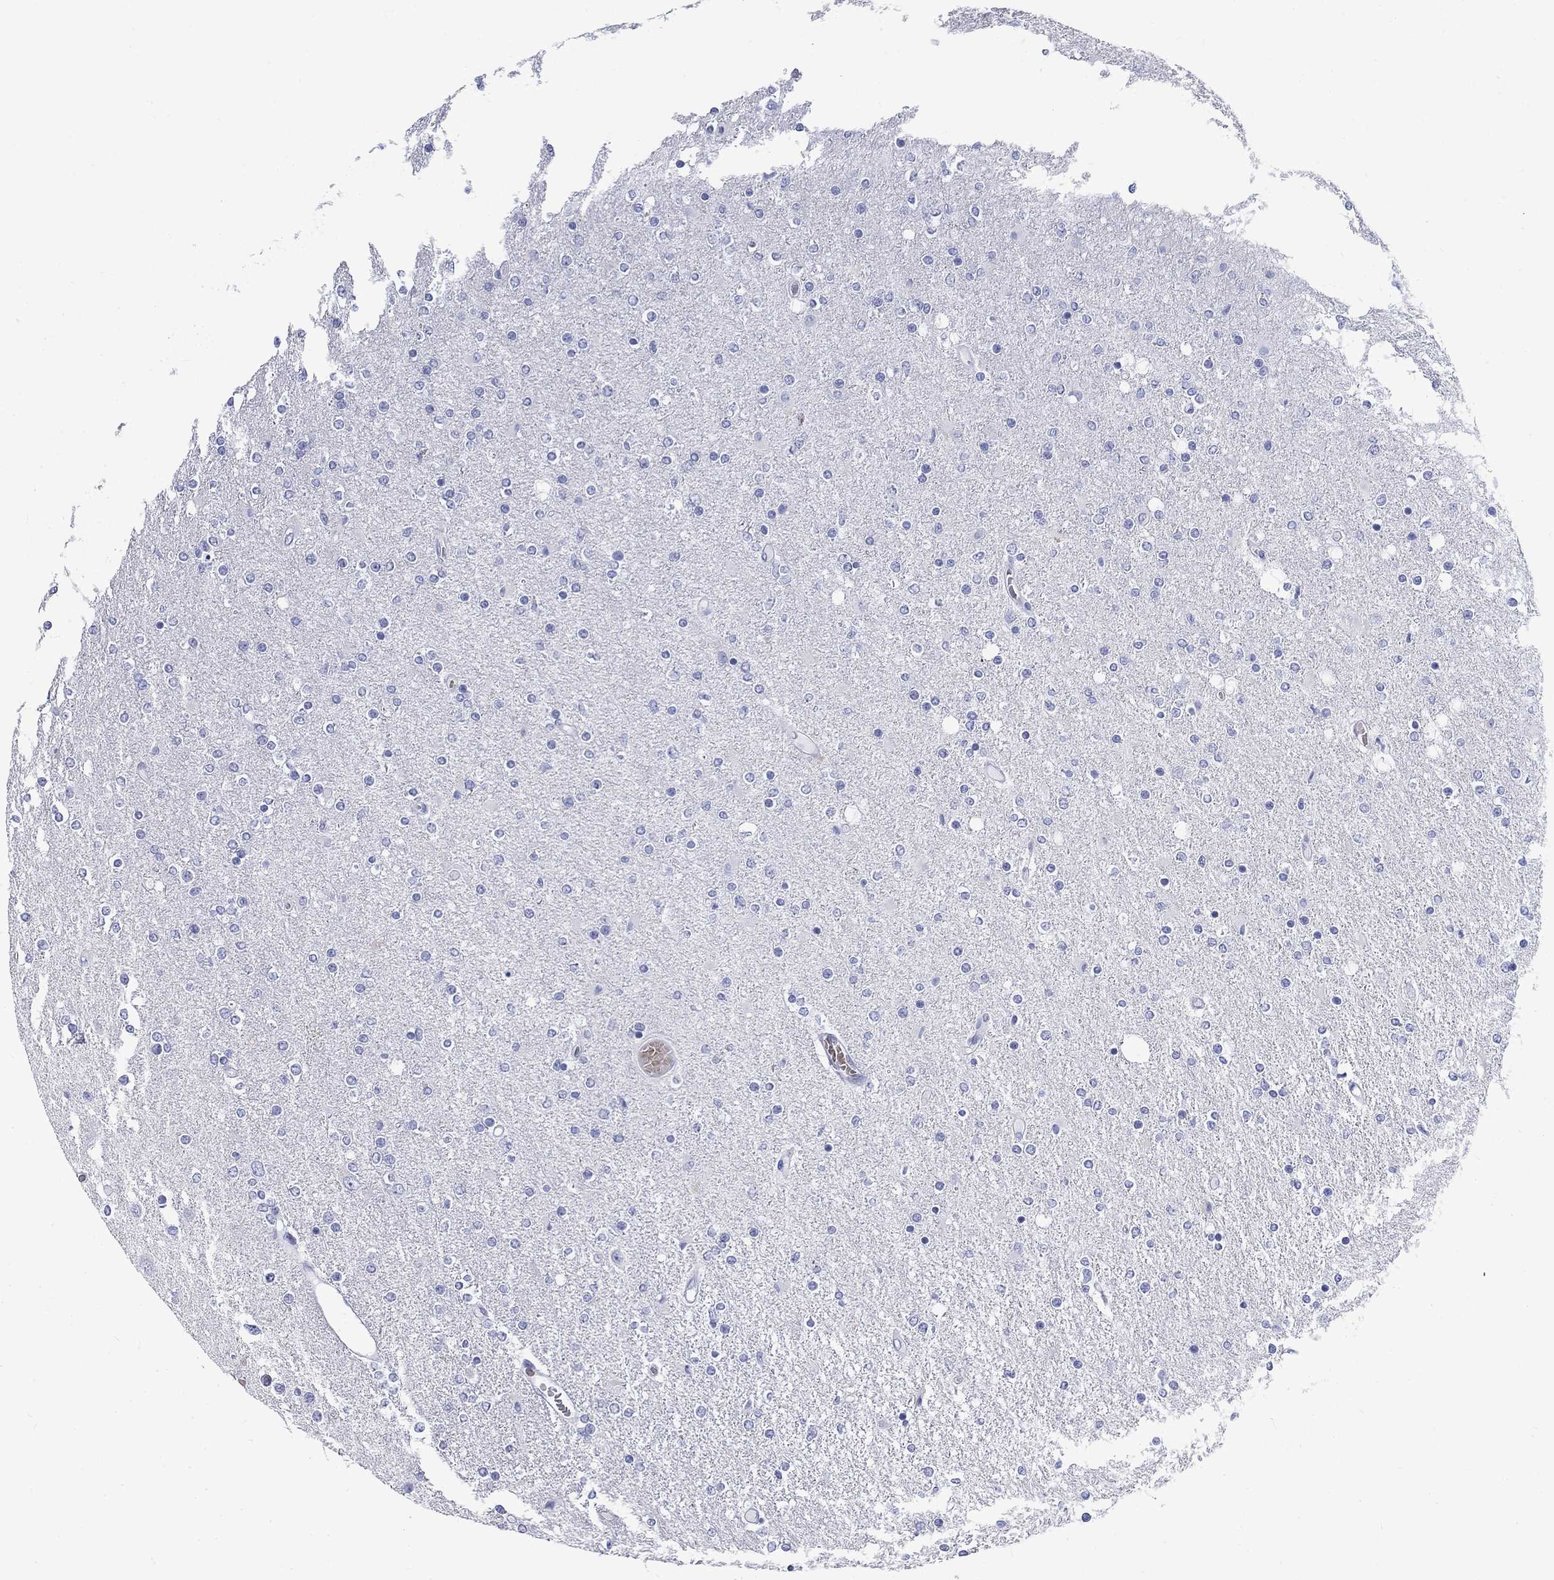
{"staining": {"intensity": "negative", "quantity": "none", "location": "none"}, "tissue": "glioma", "cell_type": "Tumor cells", "image_type": "cancer", "snomed": [{"axis": "morphology", "description": "Glioma, malignant, High grade"}, {"axis": "topography", "description": "Cerebral cortex"}], "caption": "An image of glioma stained for a protein shows no brown staining in tumor cells.", "gene": "CD40LG", "patient": {"sex": "male", "age": 70}}